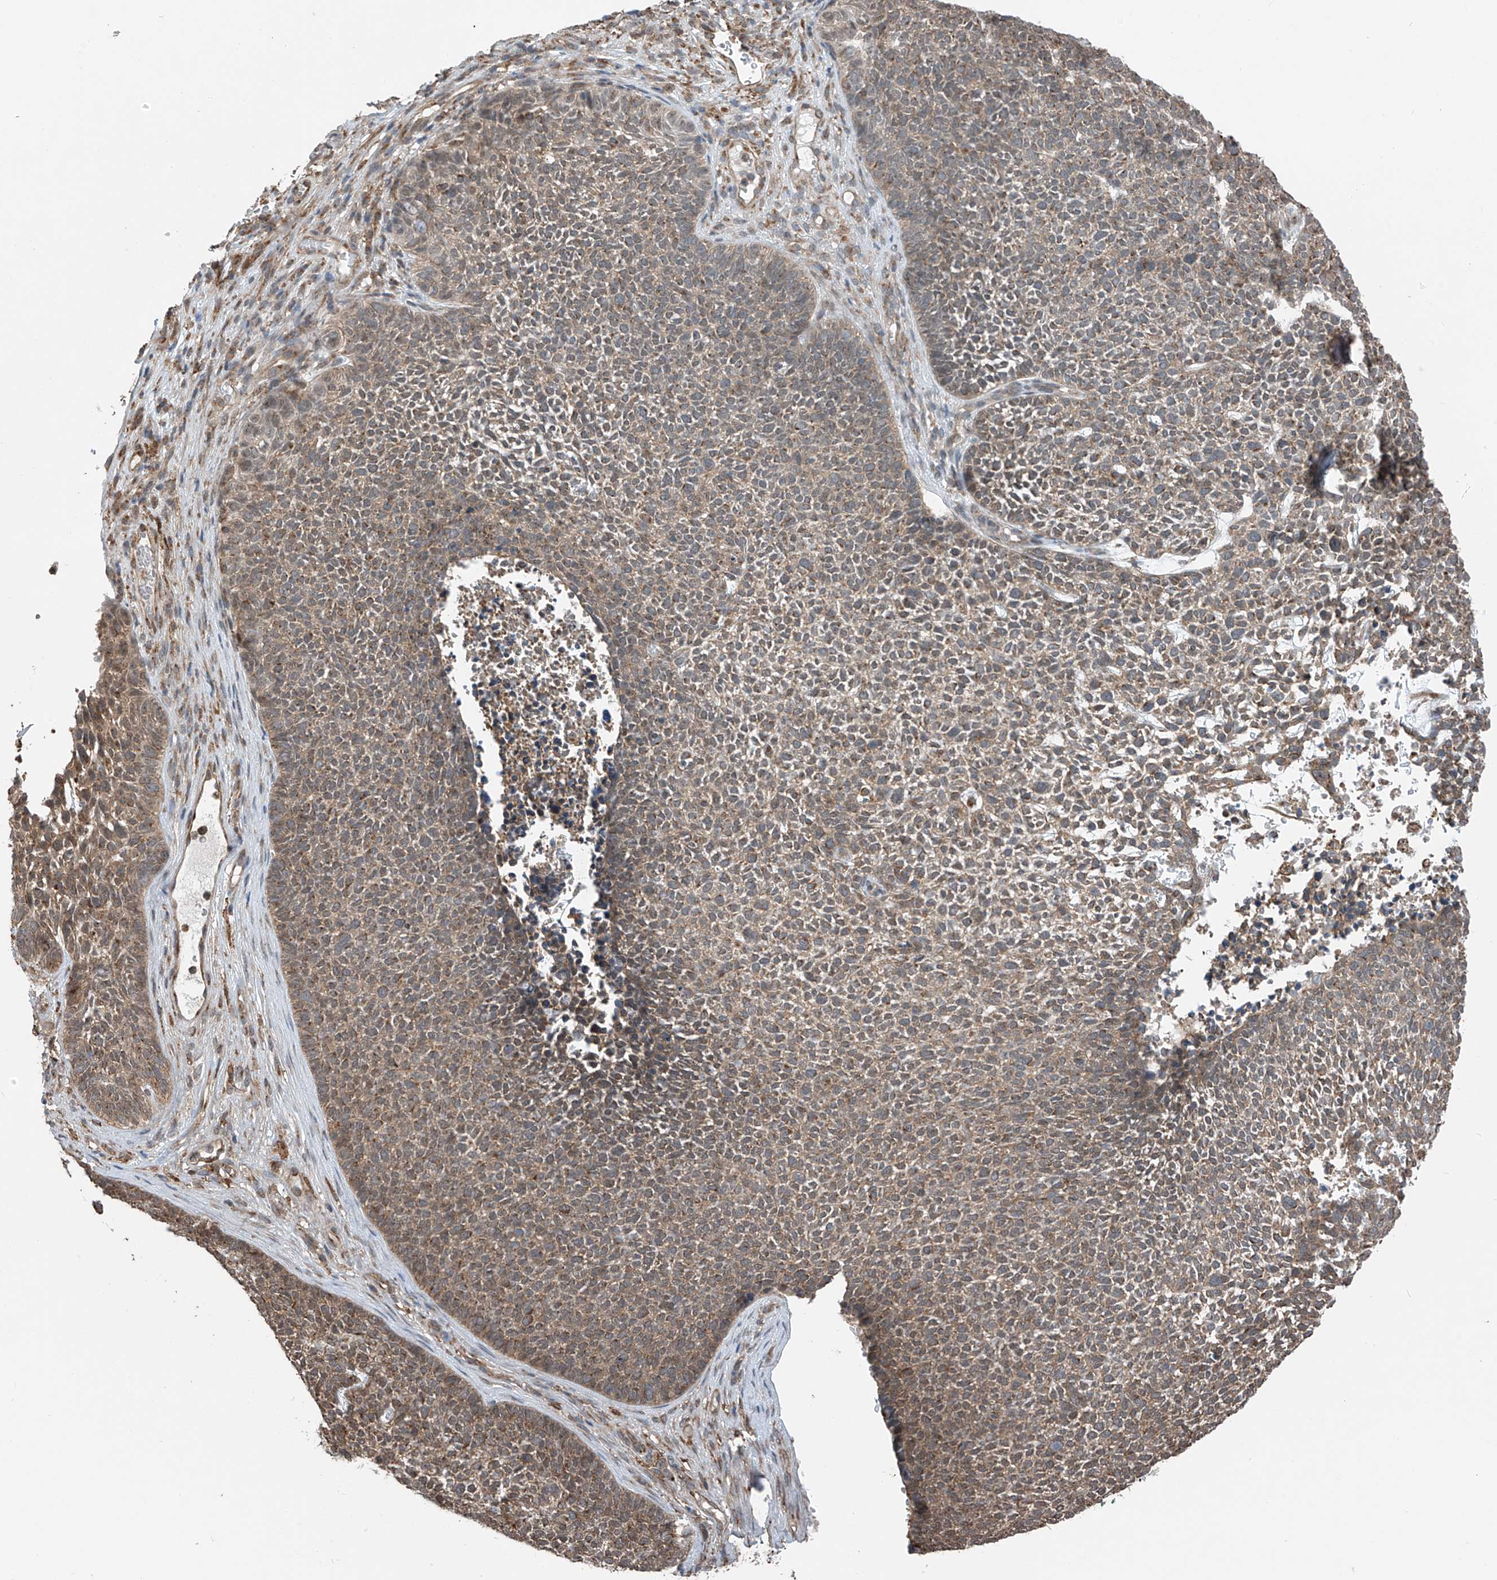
{"staining": {"intensity": "moderate", "quantity": ">75%", "location": "cytoplasmic/membranous"}, "tissue": "skin cancer", "cell_type": "Tumor cells", "image_type": "cancer", "snomed": [{"axis": "morphology", "description": "Basal cell carcinoma"}, {"axis": "topography", "description": "Skin"}], "caption": "Skin basal cell carcinoma stained with a protein marker reveals moderate staining in tumor cells.", "gene": "ZNF189", "patient": {"sex": "female", "age": 84}}